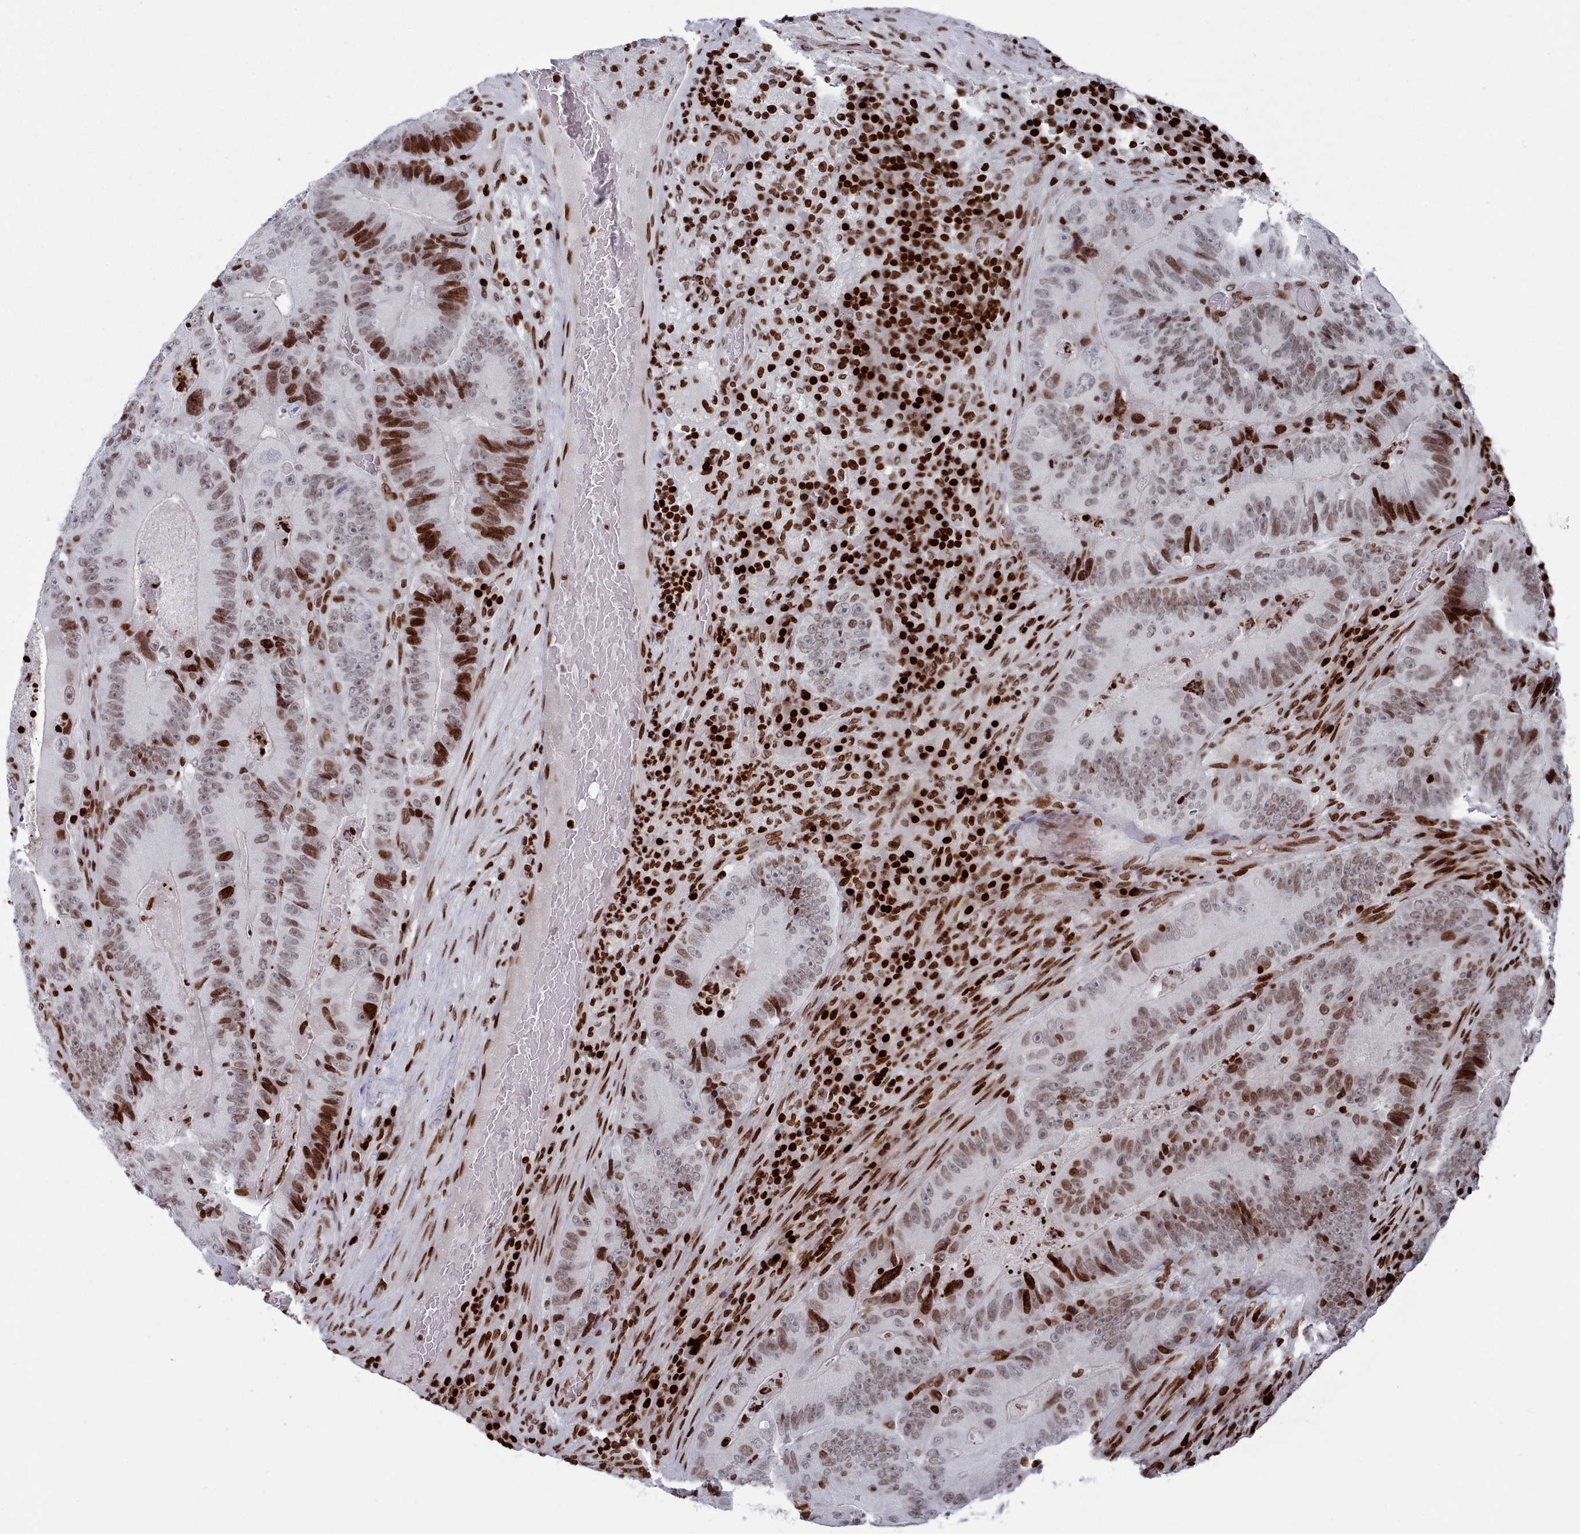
{"staining": {"intensity": "strong", "quantity": "25%-75%", "location": "nuclear"}, "tissue": "colorectal cancer", "cell_type": "Tumor cells", "image_type": "cancer", "snomed": [{"axis": "morphology", "description": "Adenocarcinoma, NOS"}, {"axis": "topography", "description": "Colon"}], "caption": "Tumor cells demonstrate high levels of strong nuclear expression in about 25%-75% of cells in human colorectal cancer.", "gene": "PCDHB12", "patient": {"sex": "female", "age": 86}}